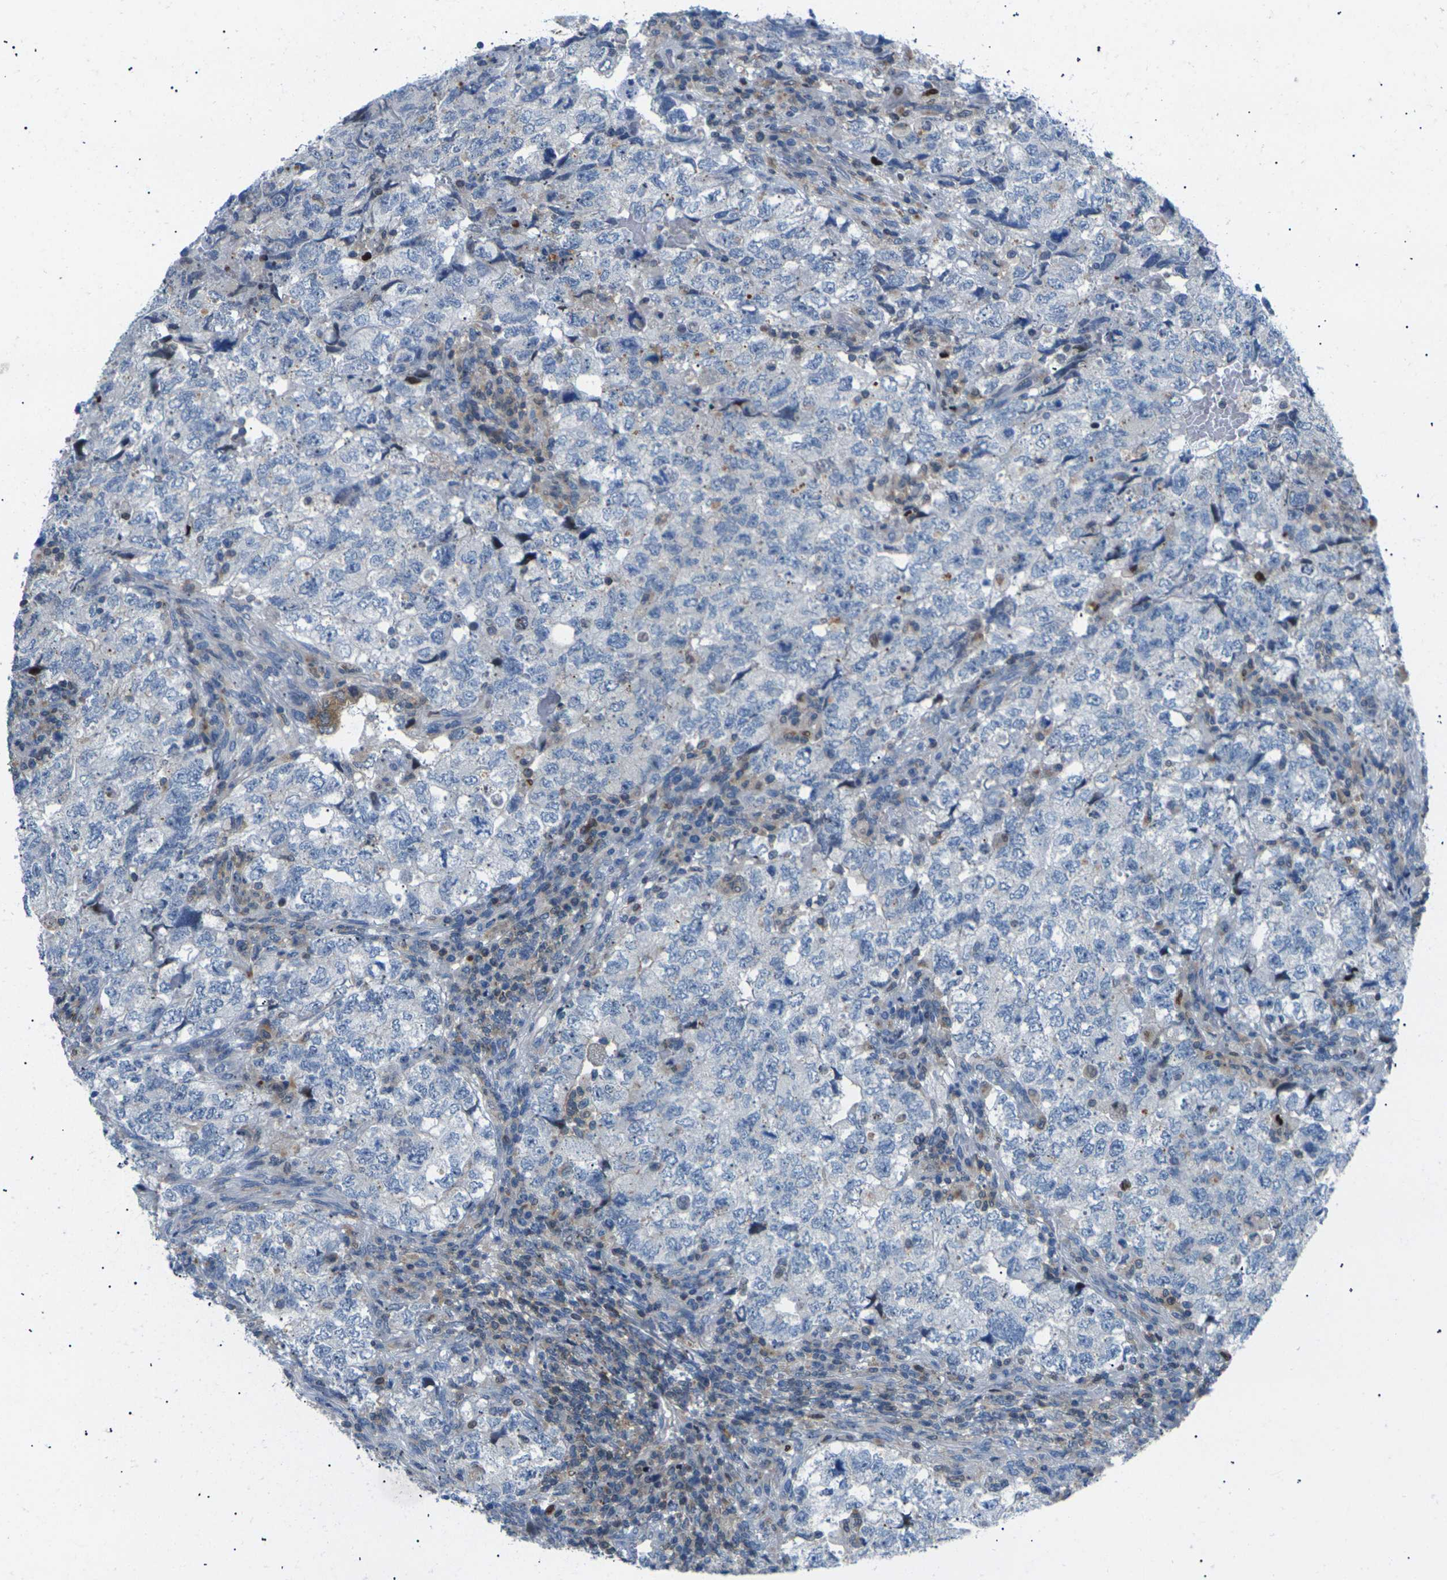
{"staining": {"intensity": "negative", "quantity": "none", "location": "none"}, "tissue": "testis cancer", "cell_type": "Tumor cells", "image_type": "cancer", "snomed": [{"axis": "morphology", "description": "Carcinoma, Embryonal, NOS"}, {"axis": "topography", "description": "Testis"}], "caption": "Tumor cells are negative for protein expression in human testis cancer (embryonal carcinoma).", "gene": "RPS6KA3", "patient": {"sex": "male", "age": 36}}